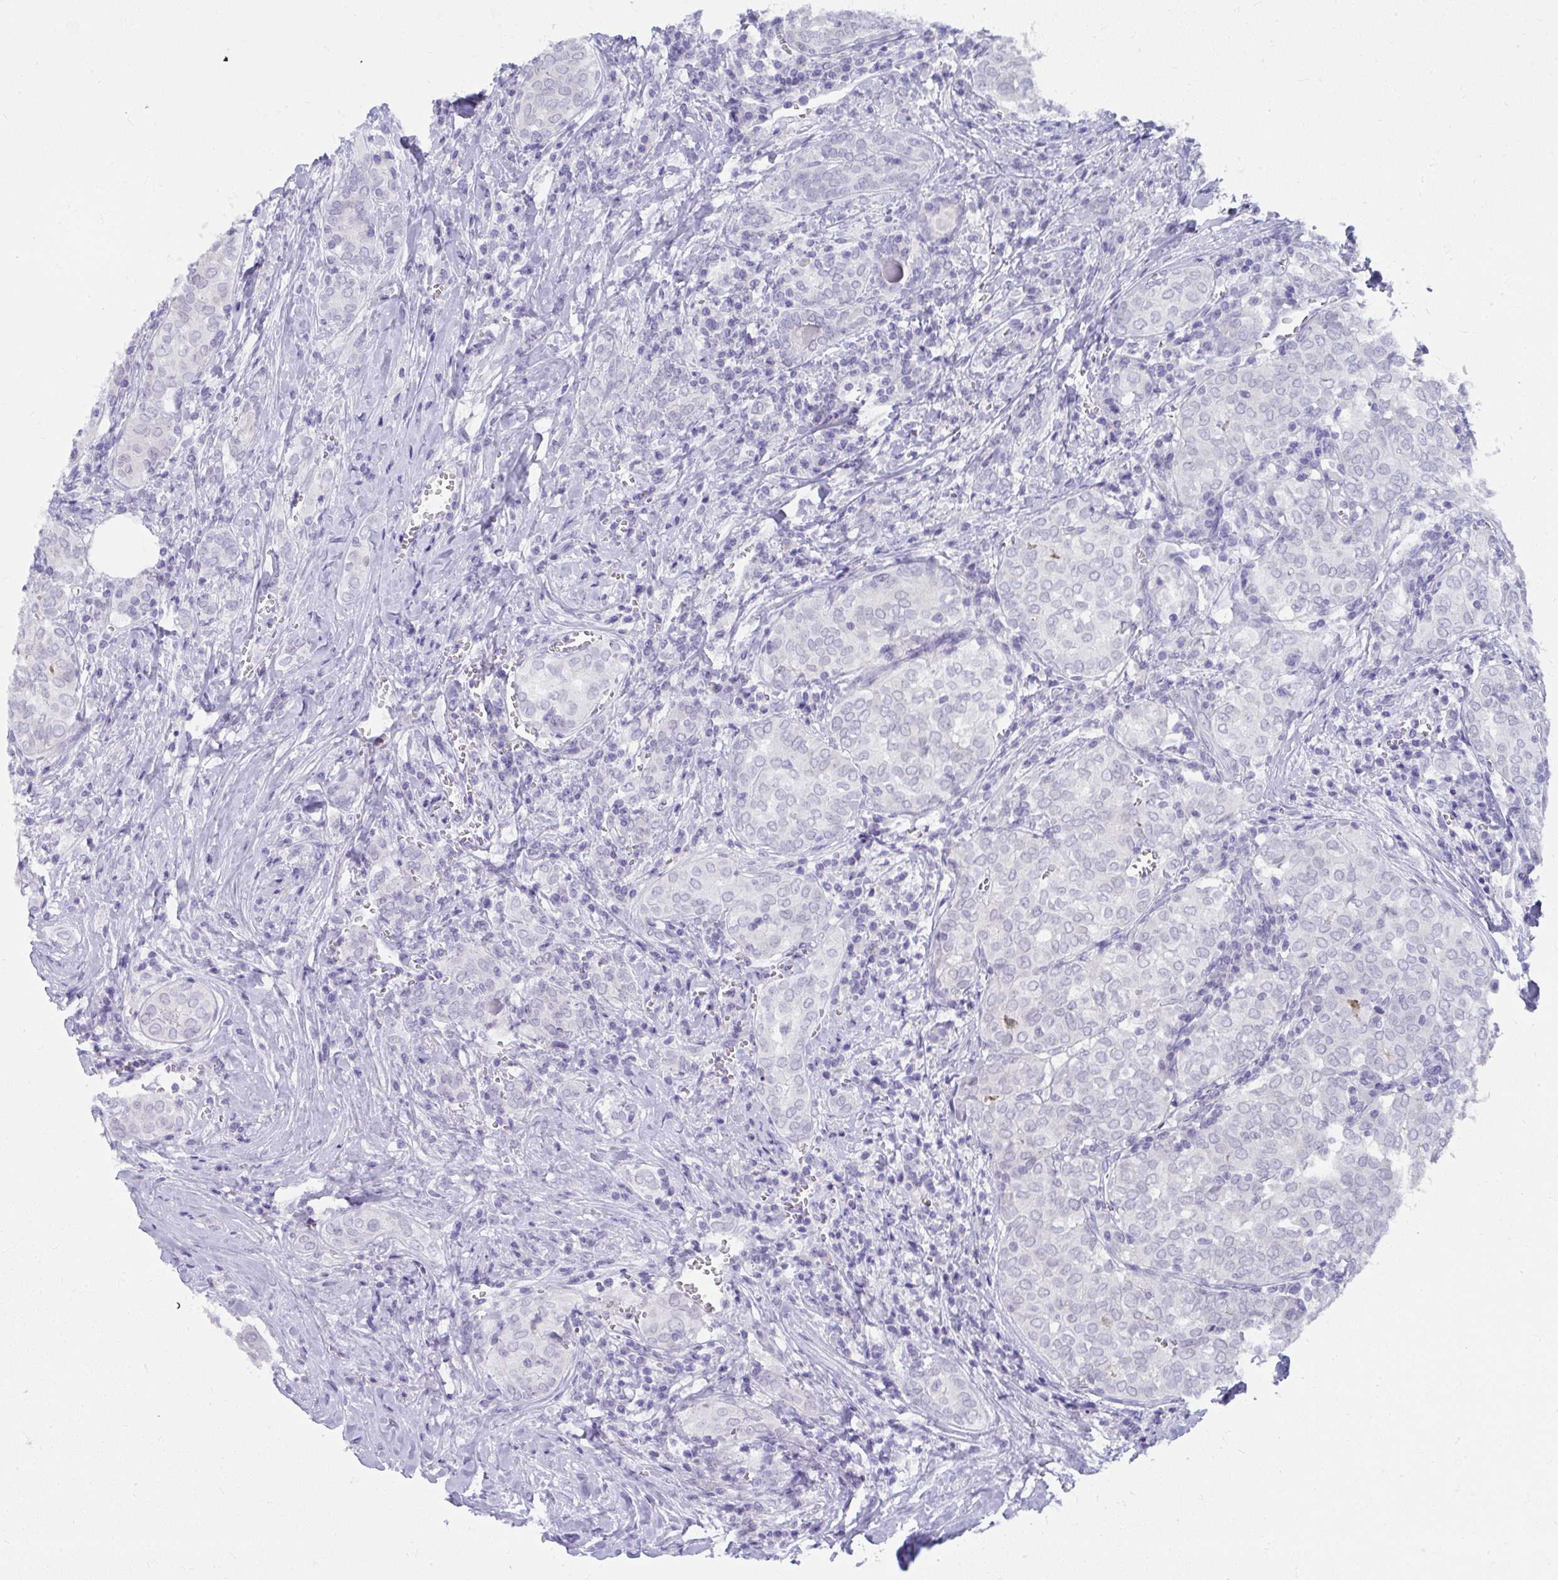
{"staining": {"intensity": "negative", "quantity": "none", "location": "none"}, "tissue": "thyroid cancer", "cell_type": "Tumor cells", "image_type": "cancer", "snomed": [{"axis": "morphology", "description": "Papillary adenocarcinoma, NOS"}, {"axis": "topography", "description": "Thyroid gland"}], "caption": "Thyroid cancer (papillary adenocarcinoma) was stained to show a protein in brown. There is no significant expression in tumor cells.", "gene": "UGT3A2", "patient": {"sex": "female", "age": 30}}